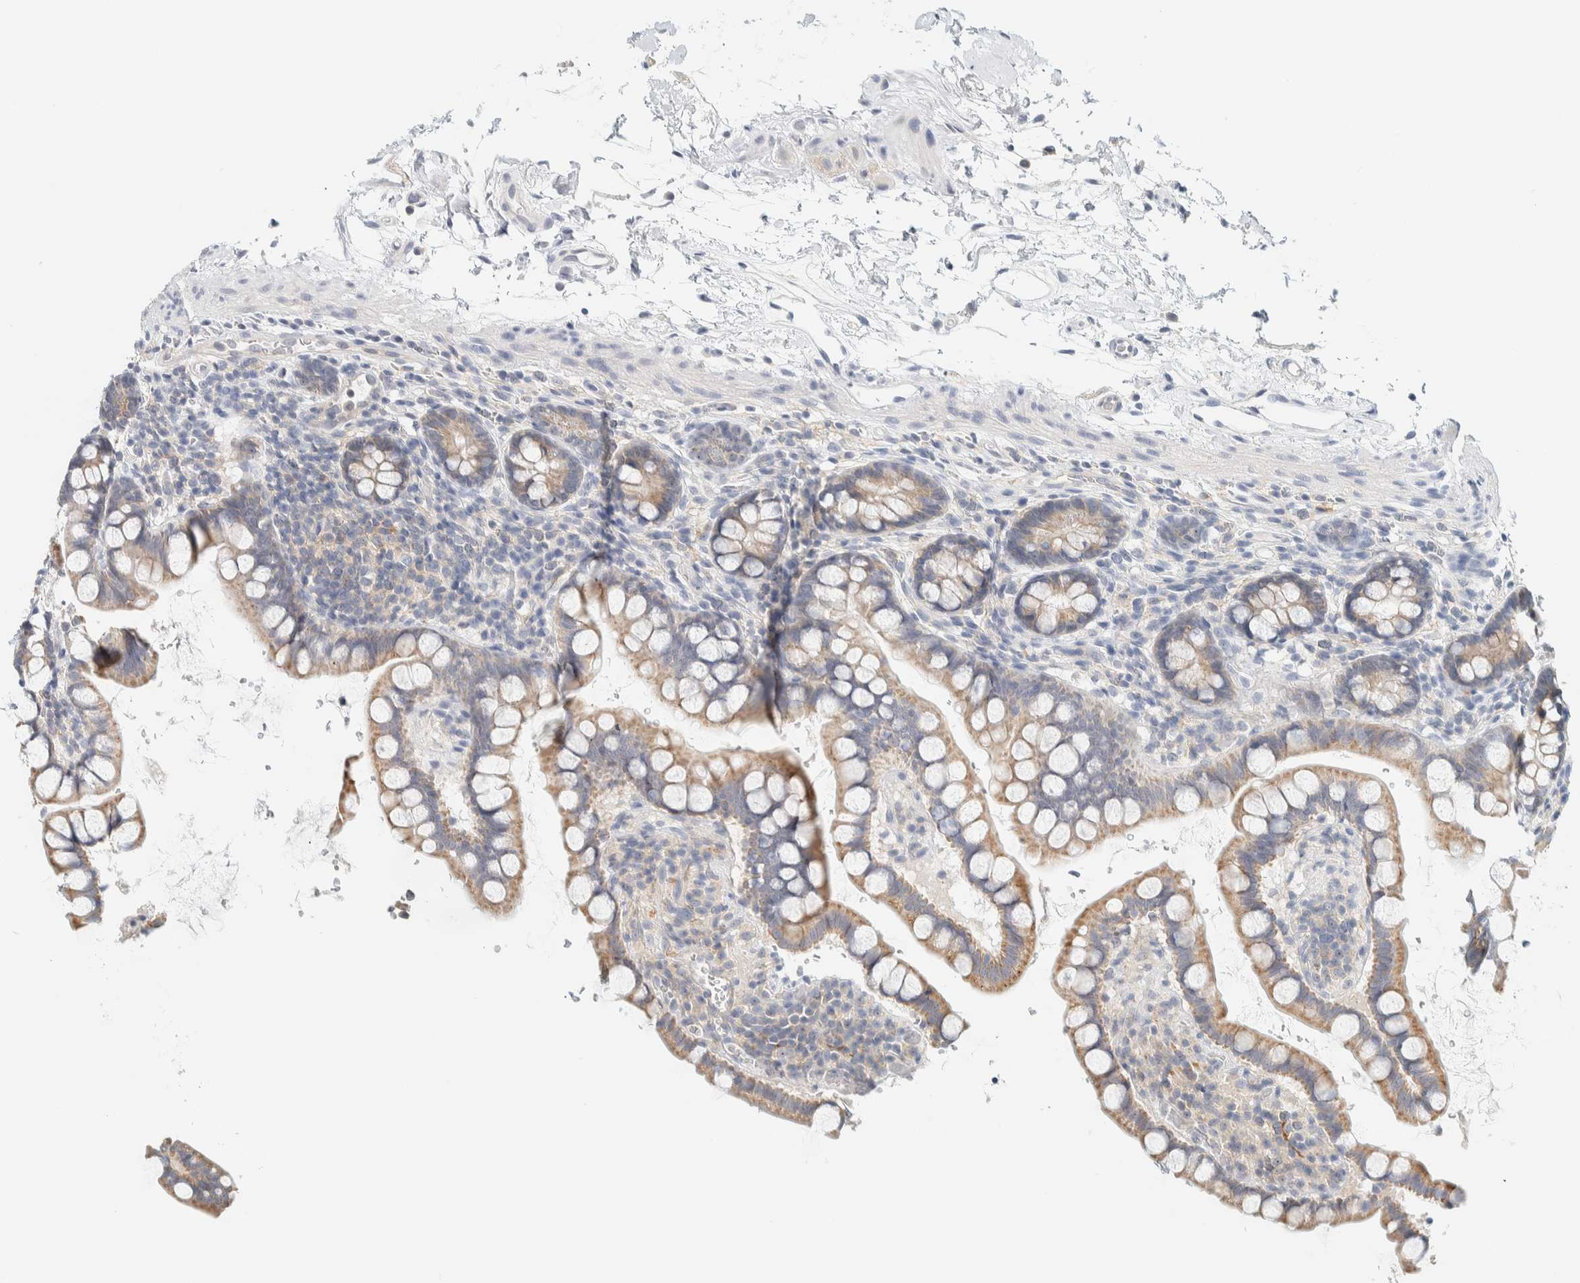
{"staining": {"intensity": "moderate", "quantity": "<25%", "location": "cytoplasmic/membranous"}, "tissue": "small intestine", "cell_type": "Glandular cells", "image_type": "normal", "snomed": [{"axis": "morphology", "description": "Normal tissue, NOS"}, {"axis": "topography", "description": "Smooth muscle"}, {"axis": "topography", "description": "Small intestine"}], "caption": "Moderate cytoplasmic/membranous staining for a protein is seen in approximately <25% of glandular cells of normal small intestine using immunohistochemistry.", "gene": "NDE1", "patient": {"sex": "female", "age": 84}}